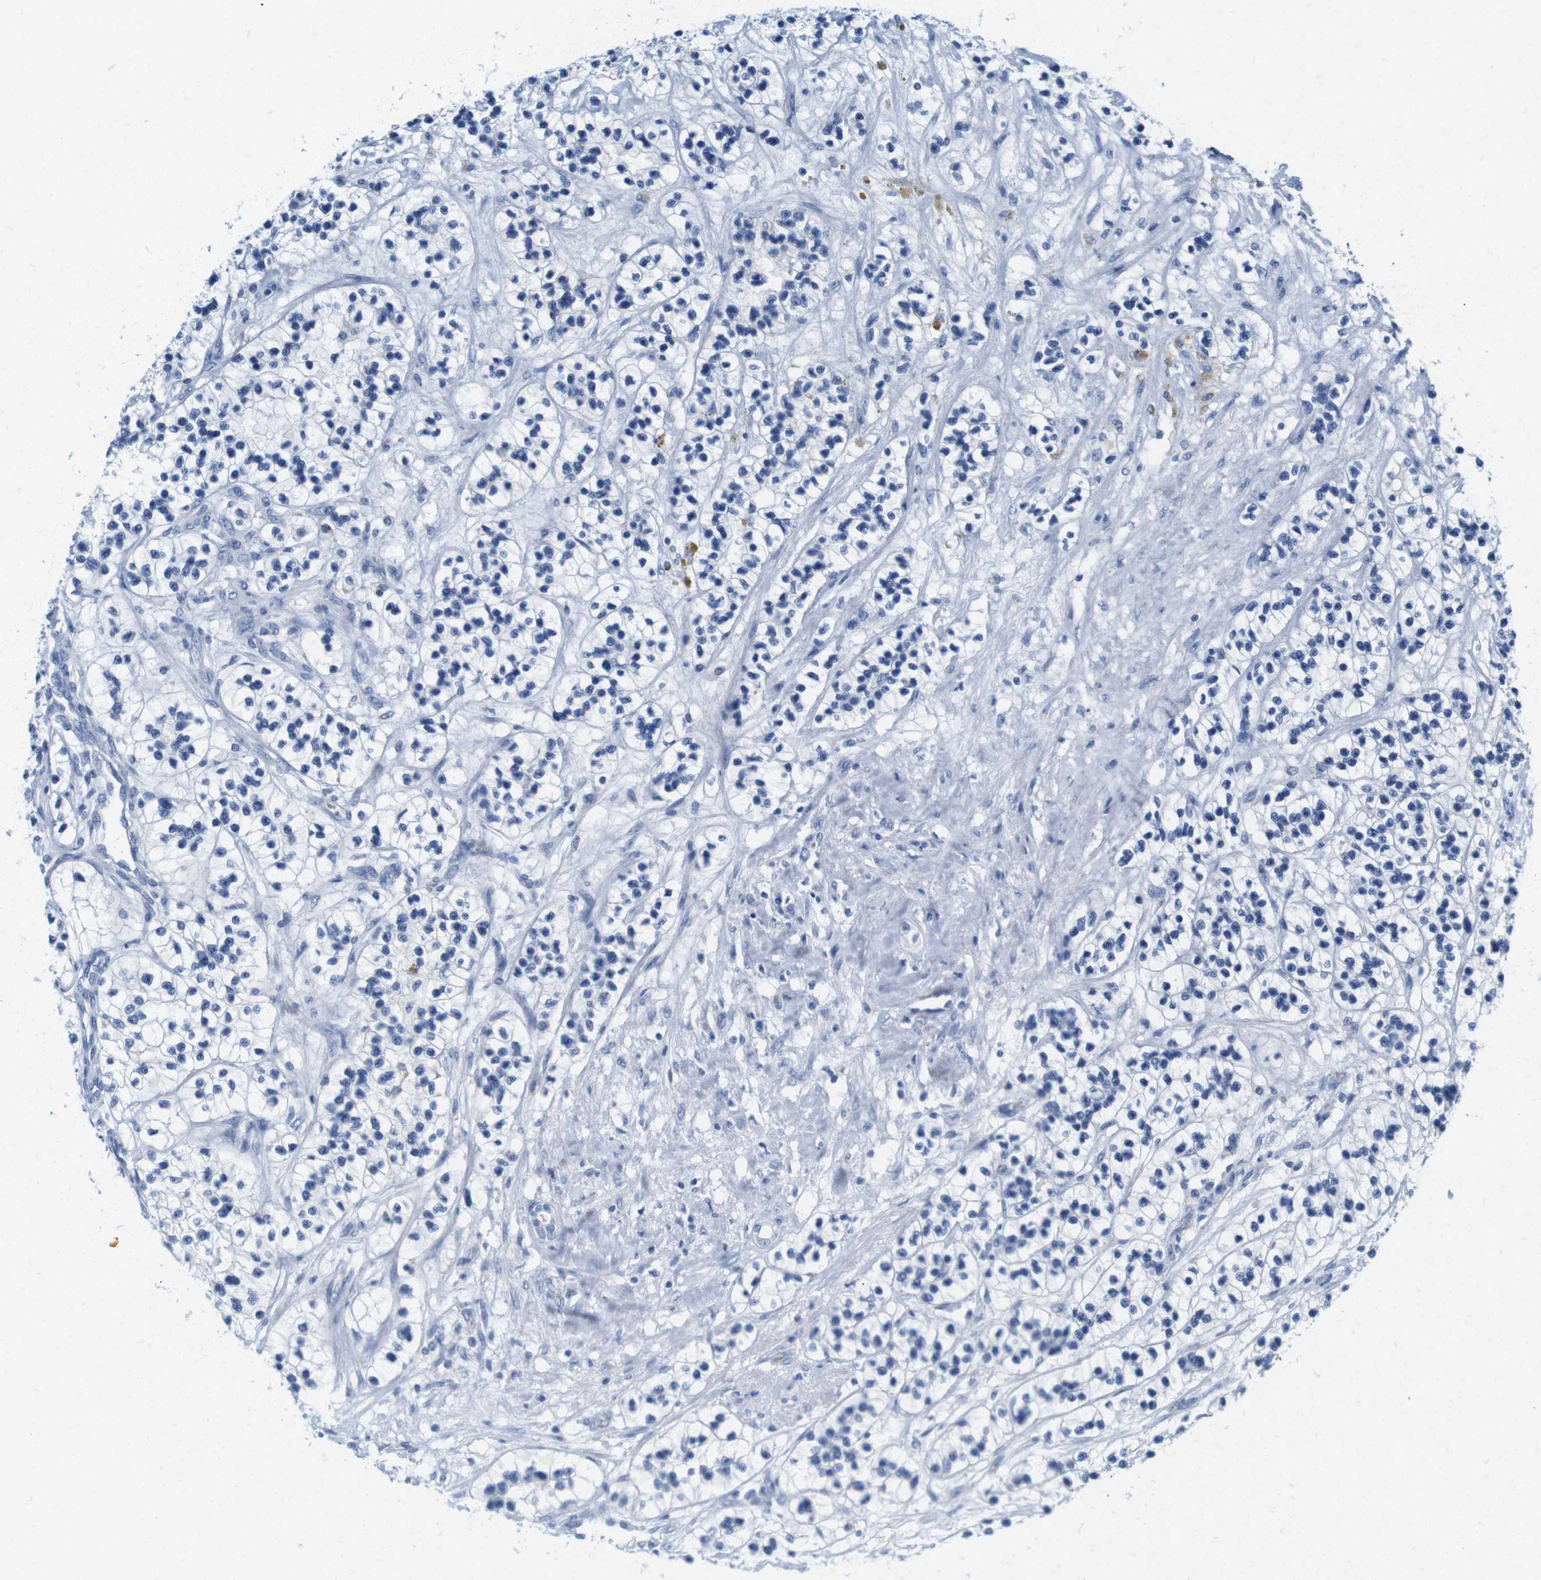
{"staining": {"intensity": "negative", "quantity": "none", "location": "none"}, "tissue": "renal cancer", "cell_type": "Tumor cells", "image_type": "cancer", "snomed": [{"axis": "morphology", "description": "Adenocarcinoma, NOS"}, {"axis": "topography", "description": "Kidney"}], "caption": "This is an IHC micrograph of human renal cancer. There is no positivity in tumor cells.", "gene": "IGSF8", "patient": {"sex": "female", "age": 57}}